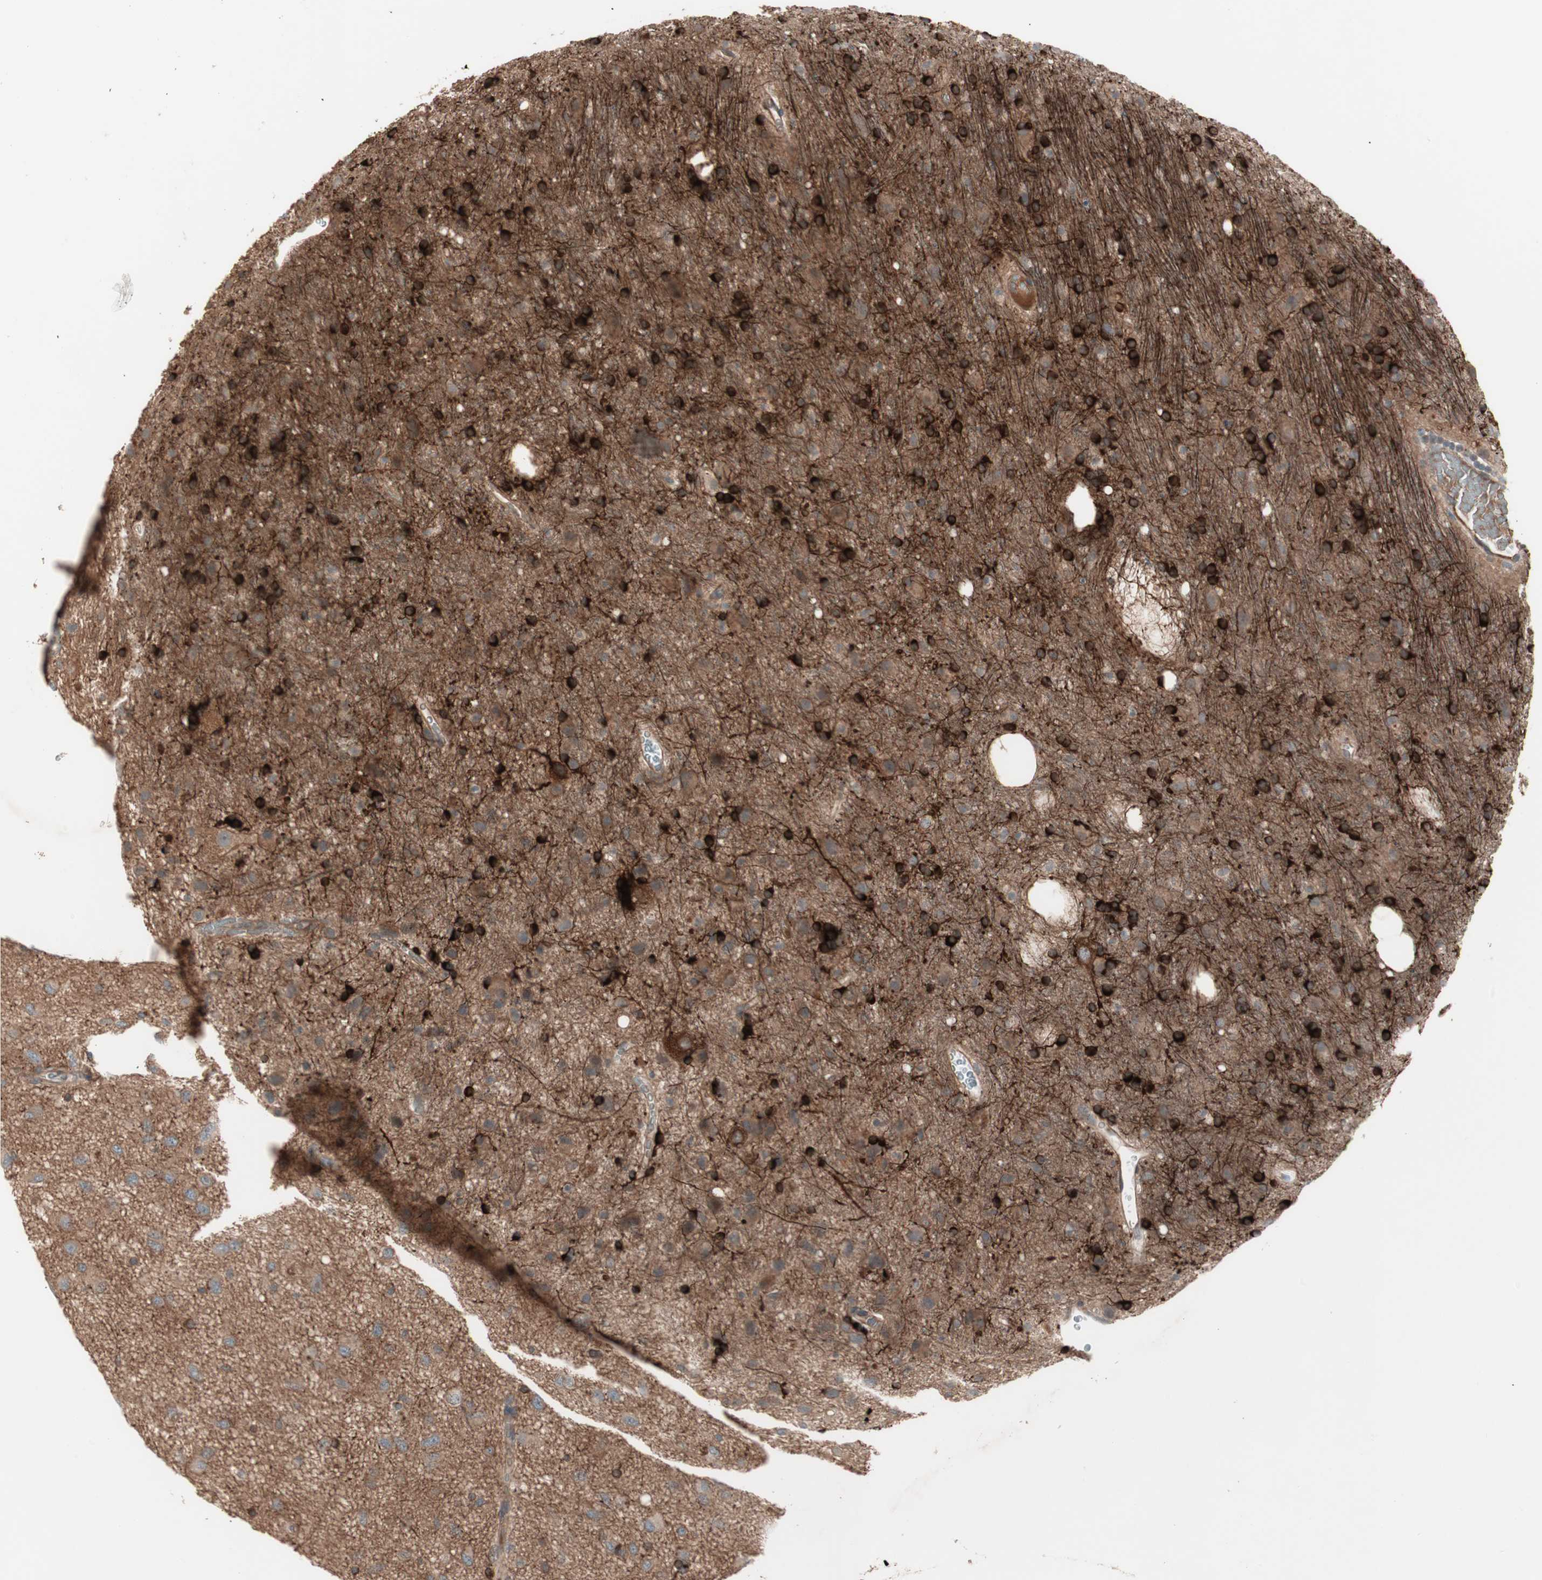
{"staining": {"intensity": "strong", "quantity": ">75%", "location": "cytoplasmic/membranous"}, "tissue": "glioma", "cell_type": "Tumor cells", "image_type": "cancer", "snomed": [{"axis": "morphology", "description": "Glioma, malignant, Low grade"}, {"axis": "topography", "description": "Brain"}], "caption": "A brown stain labels strong cytoplasmic/membranous expression of a protein in human malignant low-grade glioma tumor cells. Nuclei are stained in blue.", "gene": "TFPI", "patient": {"sex": "male", "age": 77}}